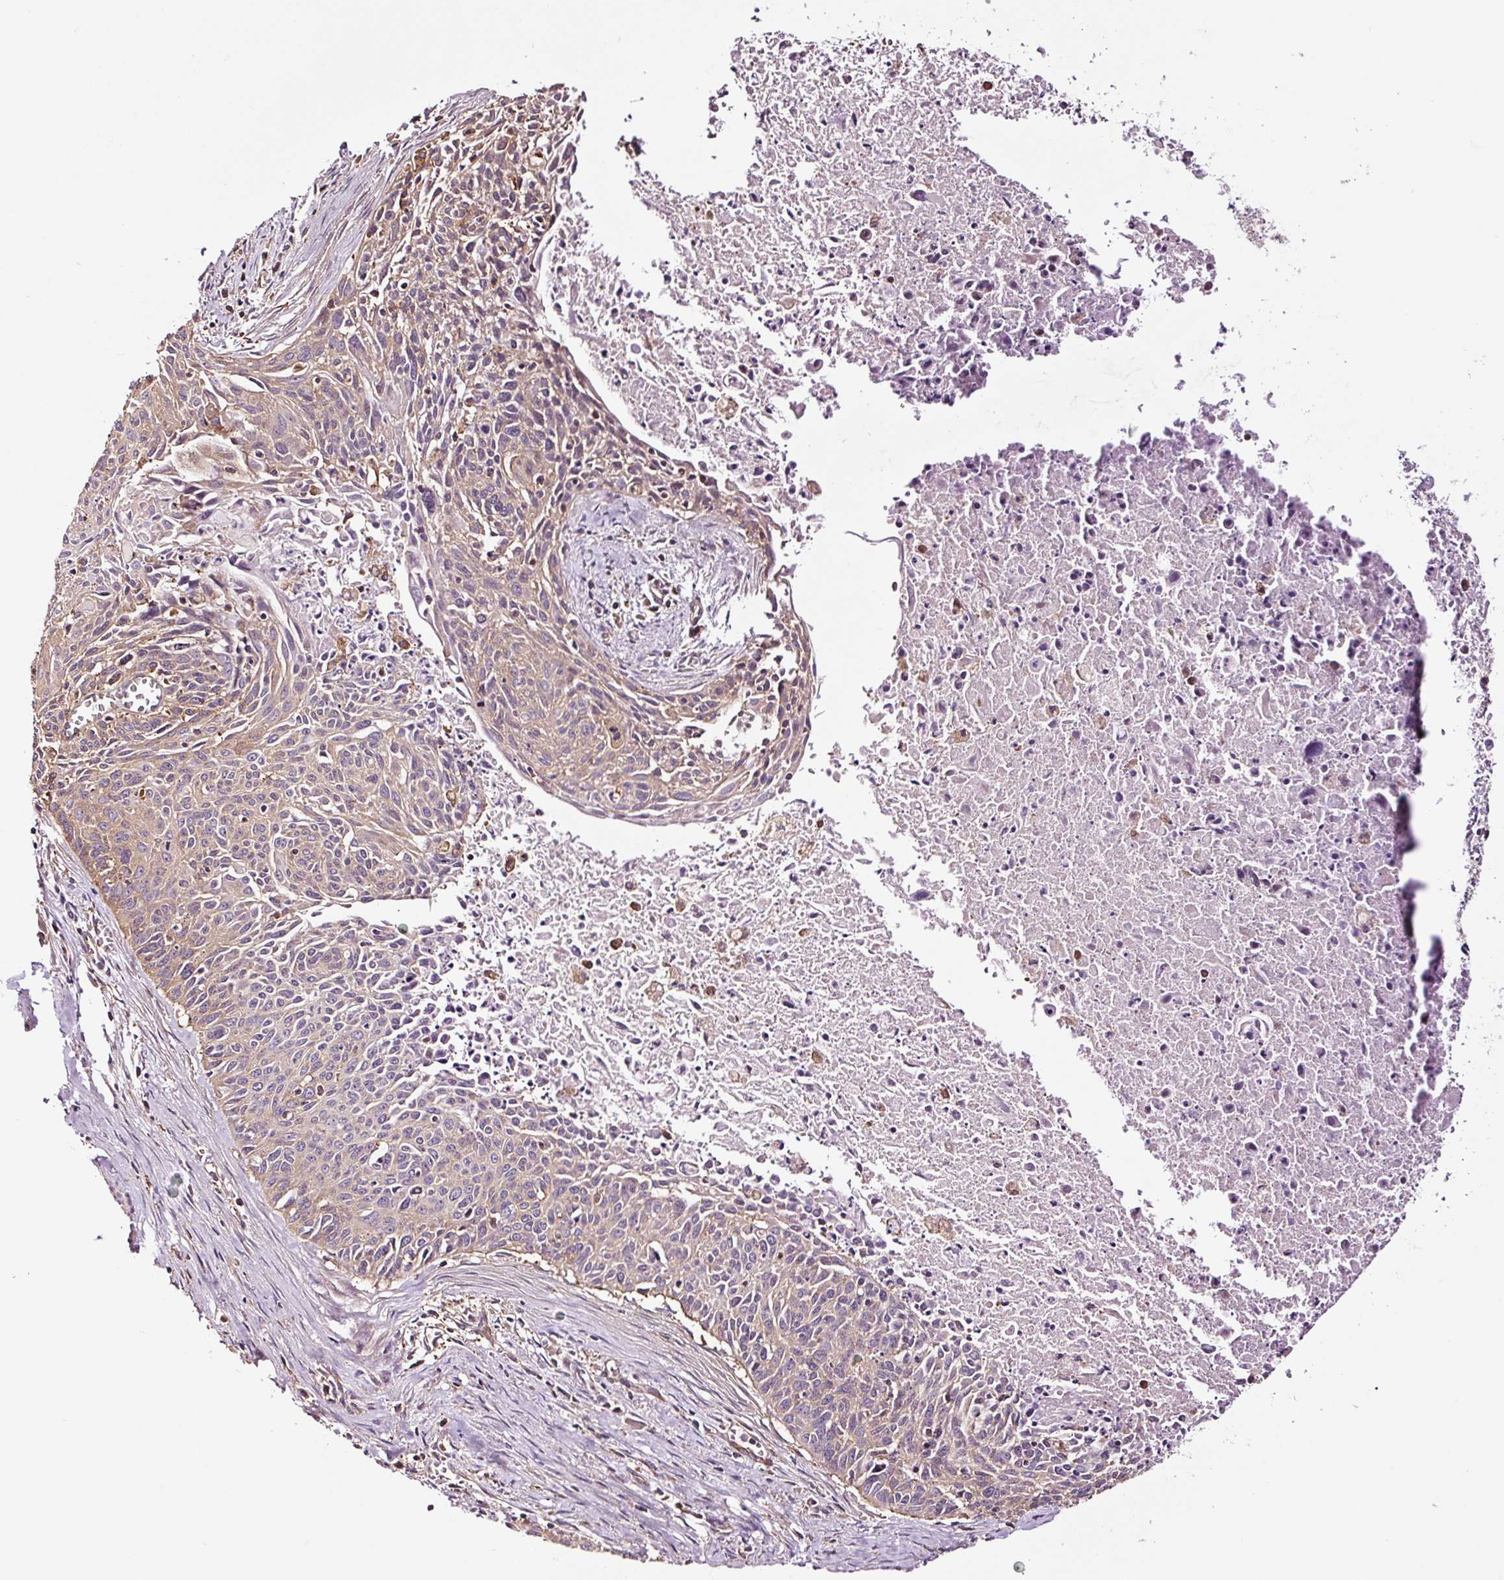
{"staining": {"intensity": "weak", "quantity": "25%-75%", "location": "cytoplasmic/membranous"}, "tissue": "cervical cancer", "cell_type": "Tumor cells", "image_type": "cancer", "snomed": [{"axis": "morphology", "description": "Squamous cell carcinoma, NOS"}, {"axis": "topography", "description": "Cervix"}], "caption": "IHC (DAB (3,3'-diaminobenzidine)) staining of cervical cancer (squamous cell carcinoma) displays weak cytoplasmic/membranous protein positivity in approximately 25%-75% of tumor cells. (DAB (3,3'-diaminobenzidine) = brown stain, brightfield microscopy at high magnification).", "gene": "METAP1", "patient": {"sex": "female", "age": 55}}